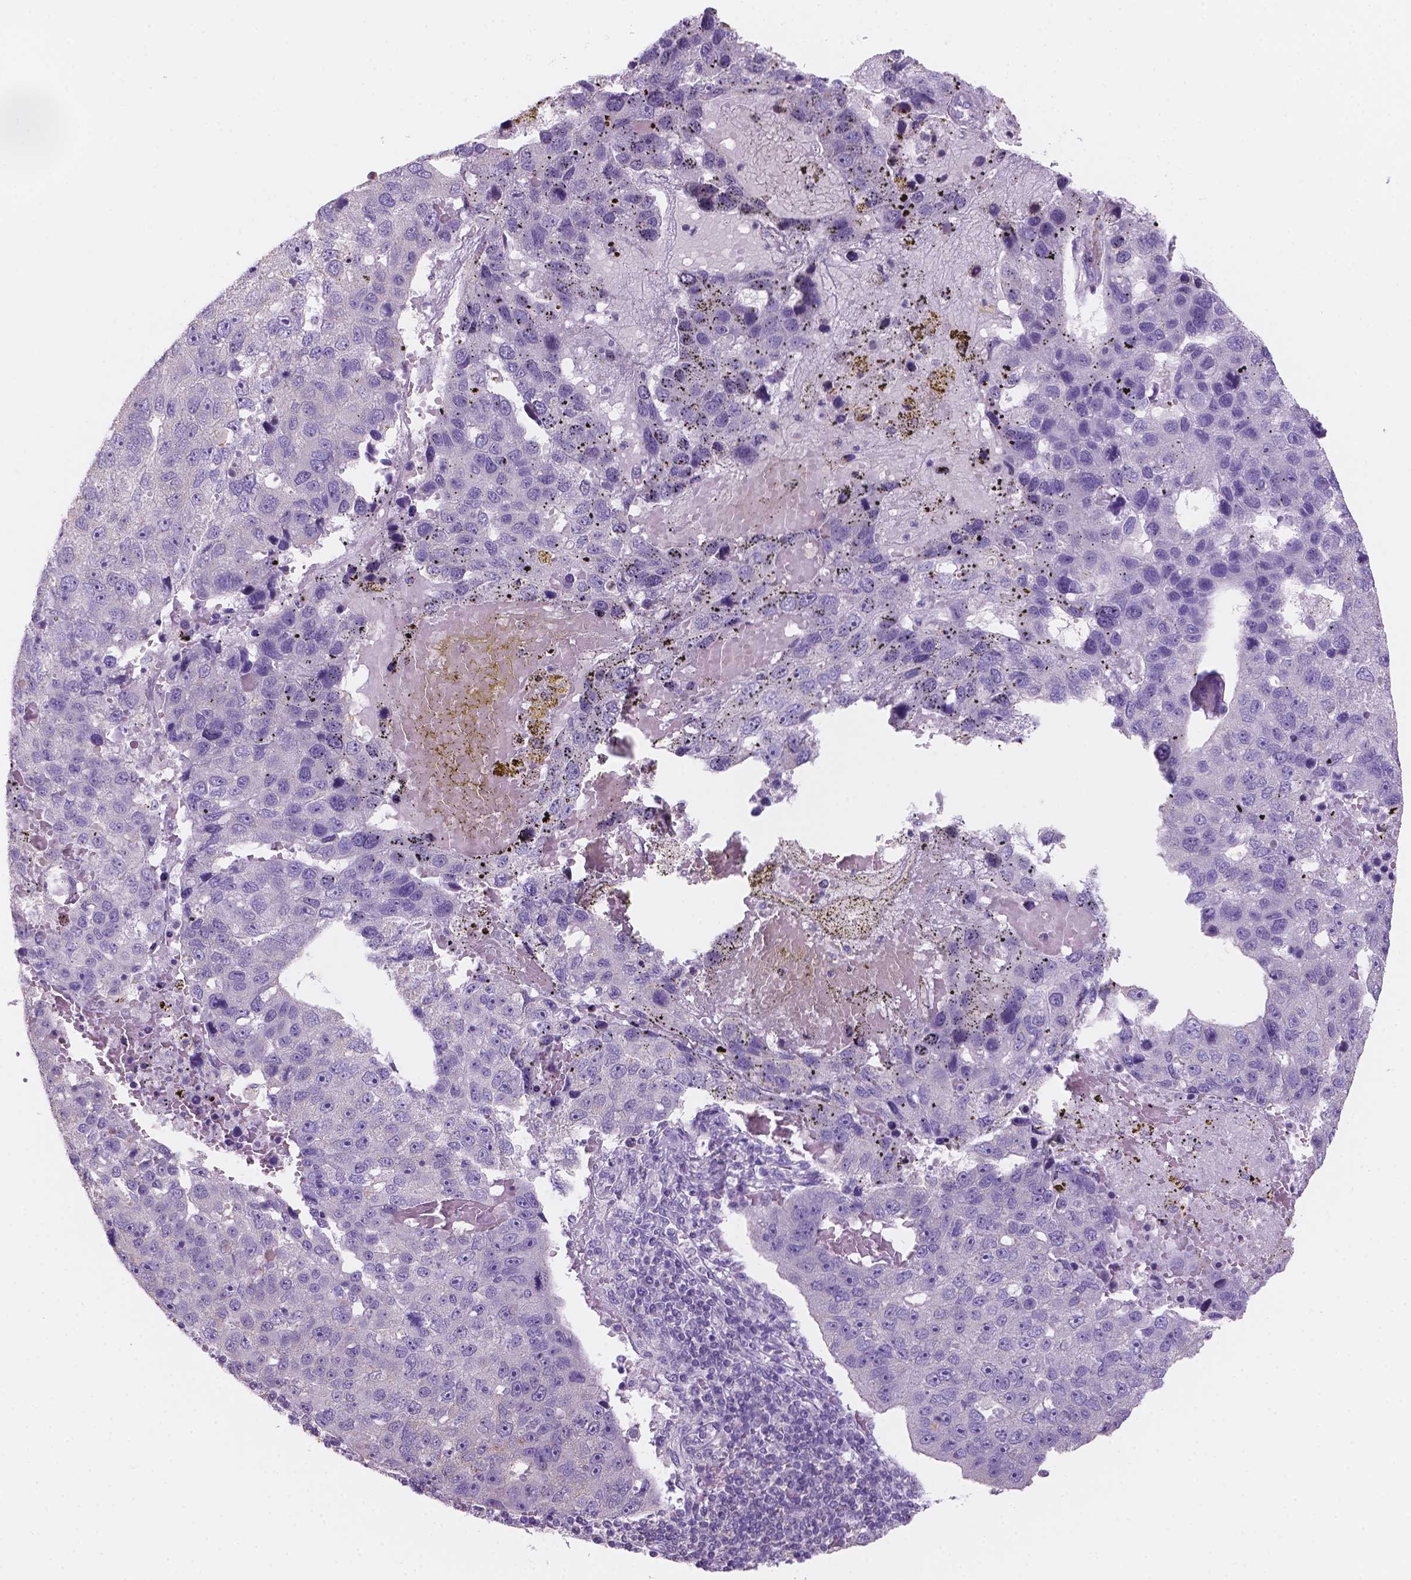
{"staining": {"intensity": "negative", "quantity": "none", "location": "none"}, "tissue": "pancreatic cancer", "cell_type": "Tumor cells", "image_type": "cancer", "snomed": [{"axis": "morphology", "description": "Adenocarcinoma, NOS"}, {"axis": "topography", "description": "Pancreas"}], "caption": "Immunohistochemical staining of human pancreatic cancer (adenocarcinoma) displays no significant positivity in tumor cells.", "gene": "SBSN", "patient": {"sex": "female", "age": 61}}